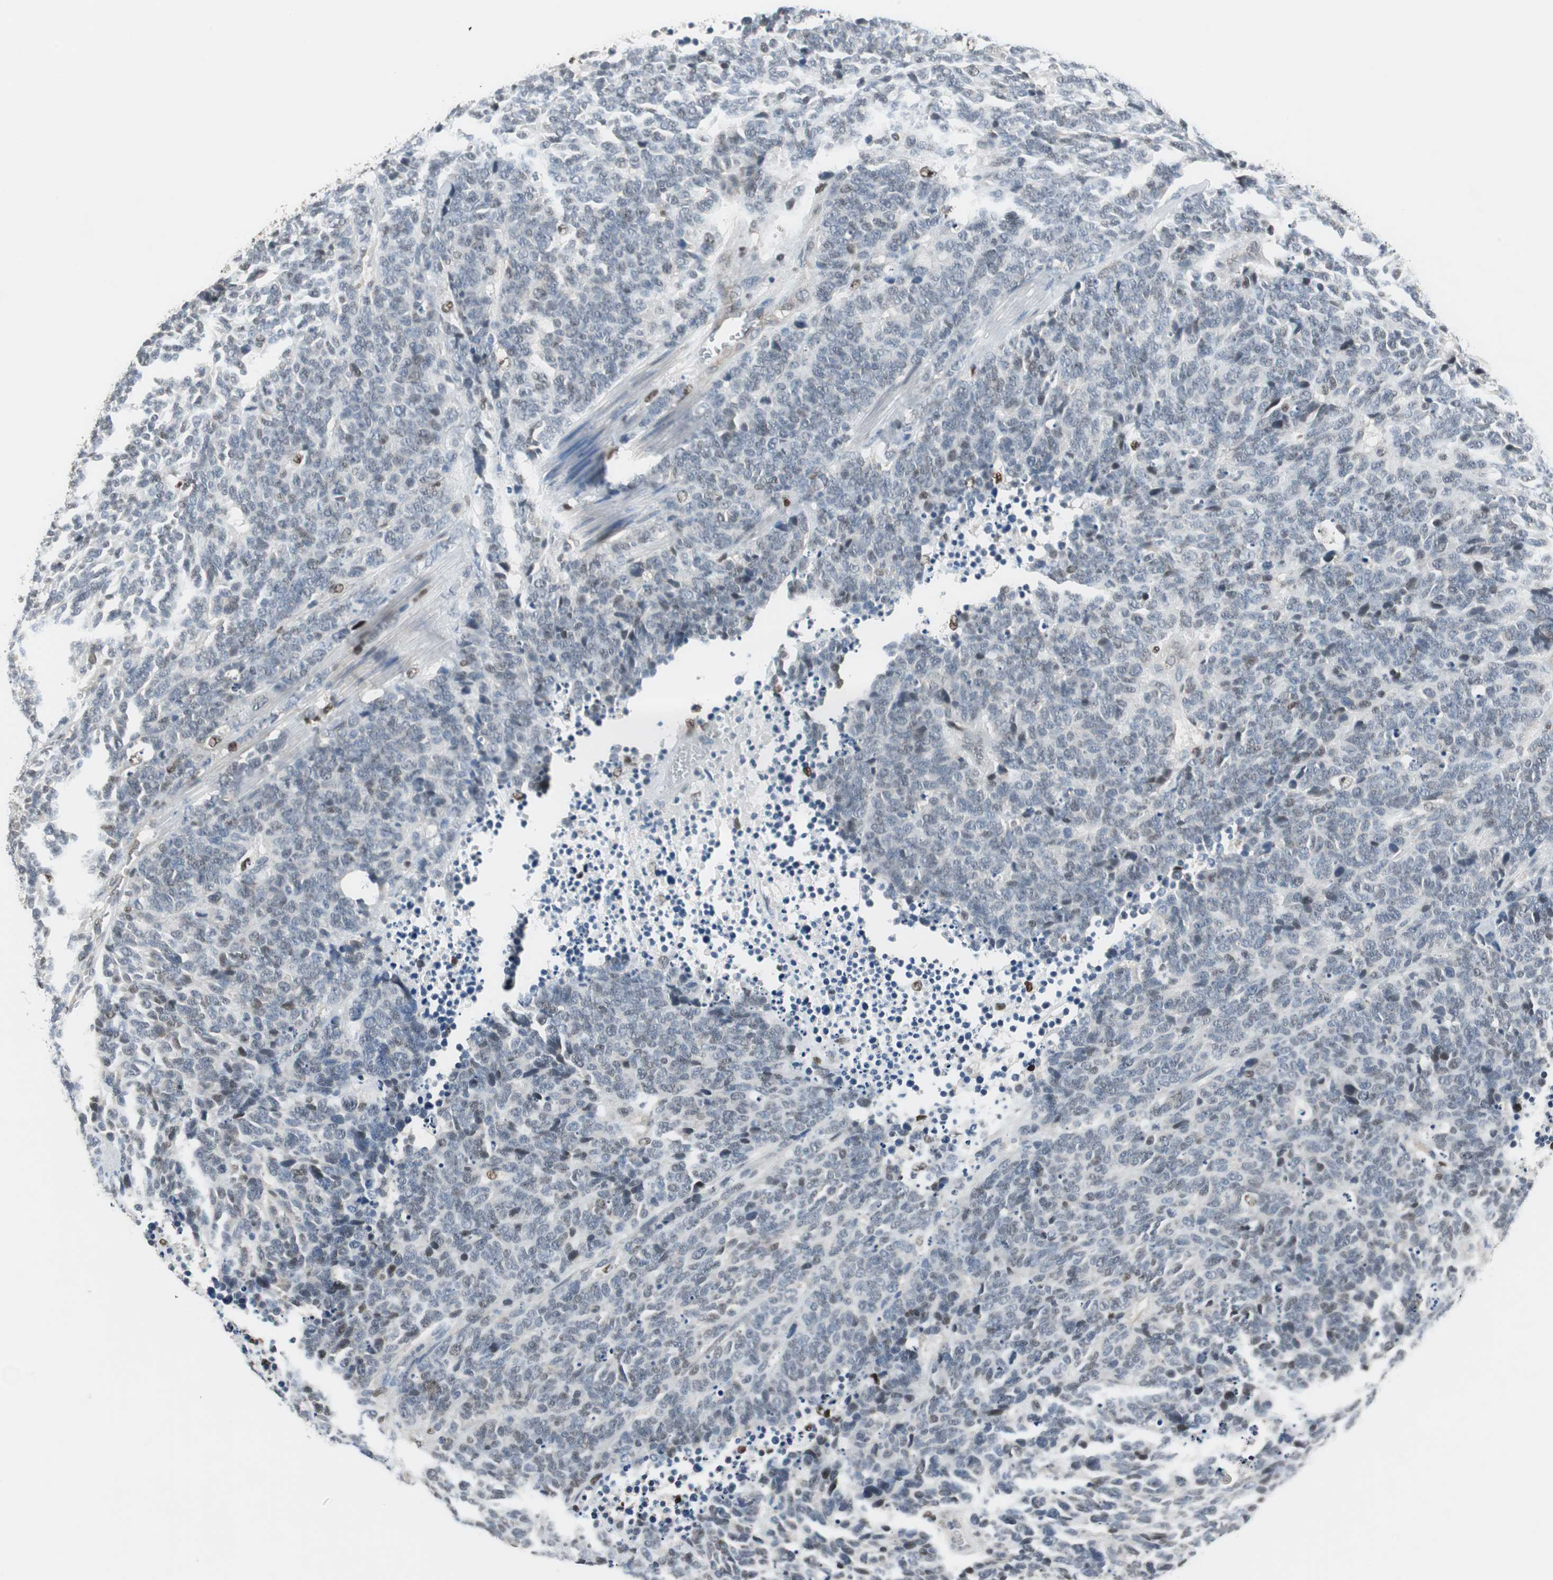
{"staining": {"intensity": "weak", "quantity": "25%-75%", "location": "cytoplasmic/membranous"}, "tissue": "lung cancer", "cell_type": "Tumor cells", "image_type": "cancer", "snomed": [{"axis": "morphology", "description": "Neoplasm, malignant, NOS"}, {"axis": "topography", "description": "Lung"}], "caption": "Lung cancer was stained to show a protein in brown. There is low levels of weak cytoplasmic/membranous positivity in about 25%-75% of tumor cells. (IHC, brightfield microscopy, high magnification).", "gene": "MAFB", "patient": {"sex": "female", "age": 58}}